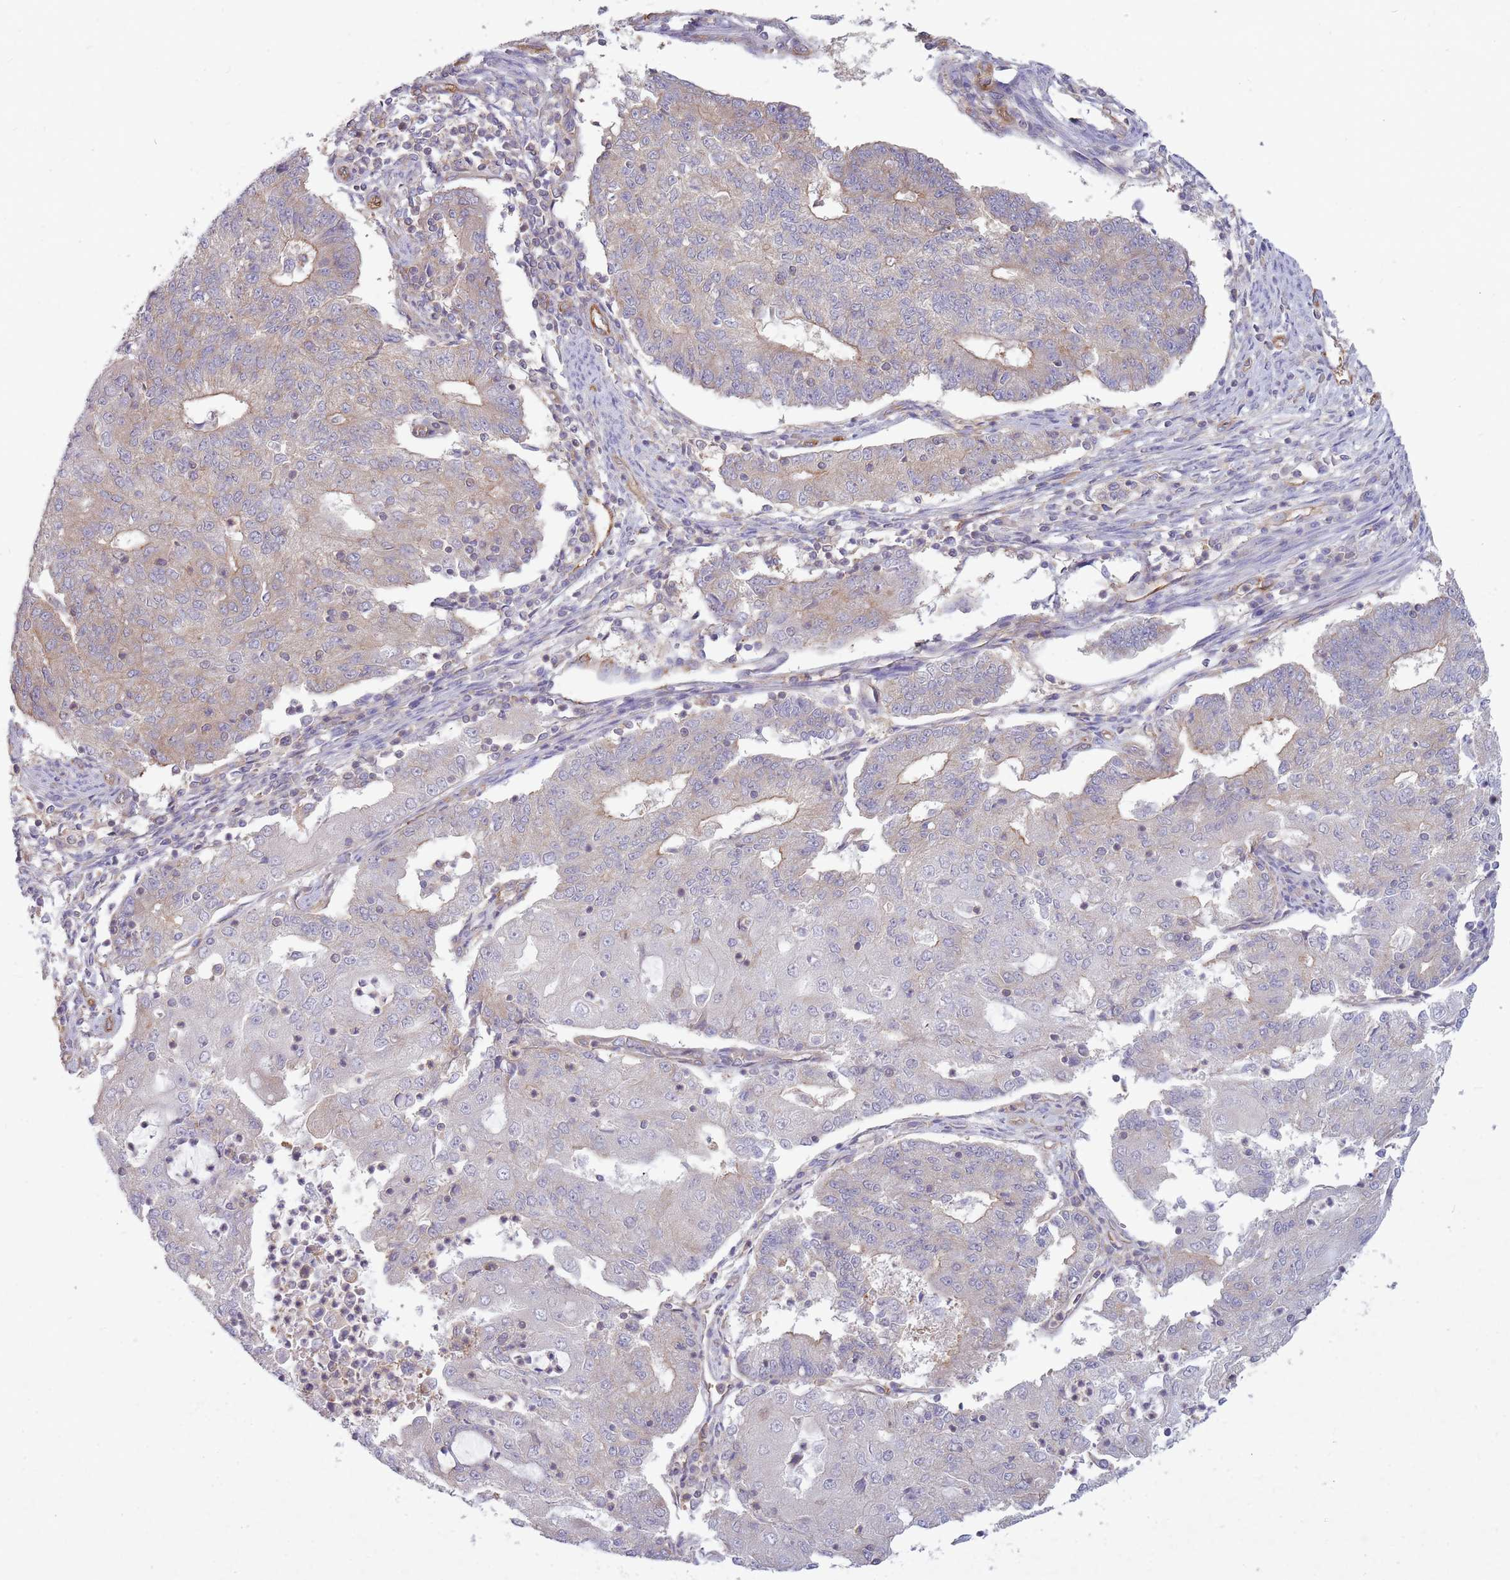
{"staining": {"intensity": "moderate", "quantity": "<25%", "location": "cytoplasmic/membranous"}, "tissue": "endometrial cancer", "cell_type": "Tumor cells", "image_type": "cancer", "snomed": [{"axis": "morphology", "description": "Adenocarcinoma, NOS"}, {"axis": "topography", "description": "Endometrium"}], "caption": "Endometrial adenocarcinoma stained for a protein exhibits moderate cytoplasmic/membranous positivity in tumor cells. (DAB (3,3'-diaminobenzidine) IHC, brown staining for protein, blue staining for nuclei).", "gene": "GGA1", "patient": {"sex": "female", "age": 56}}